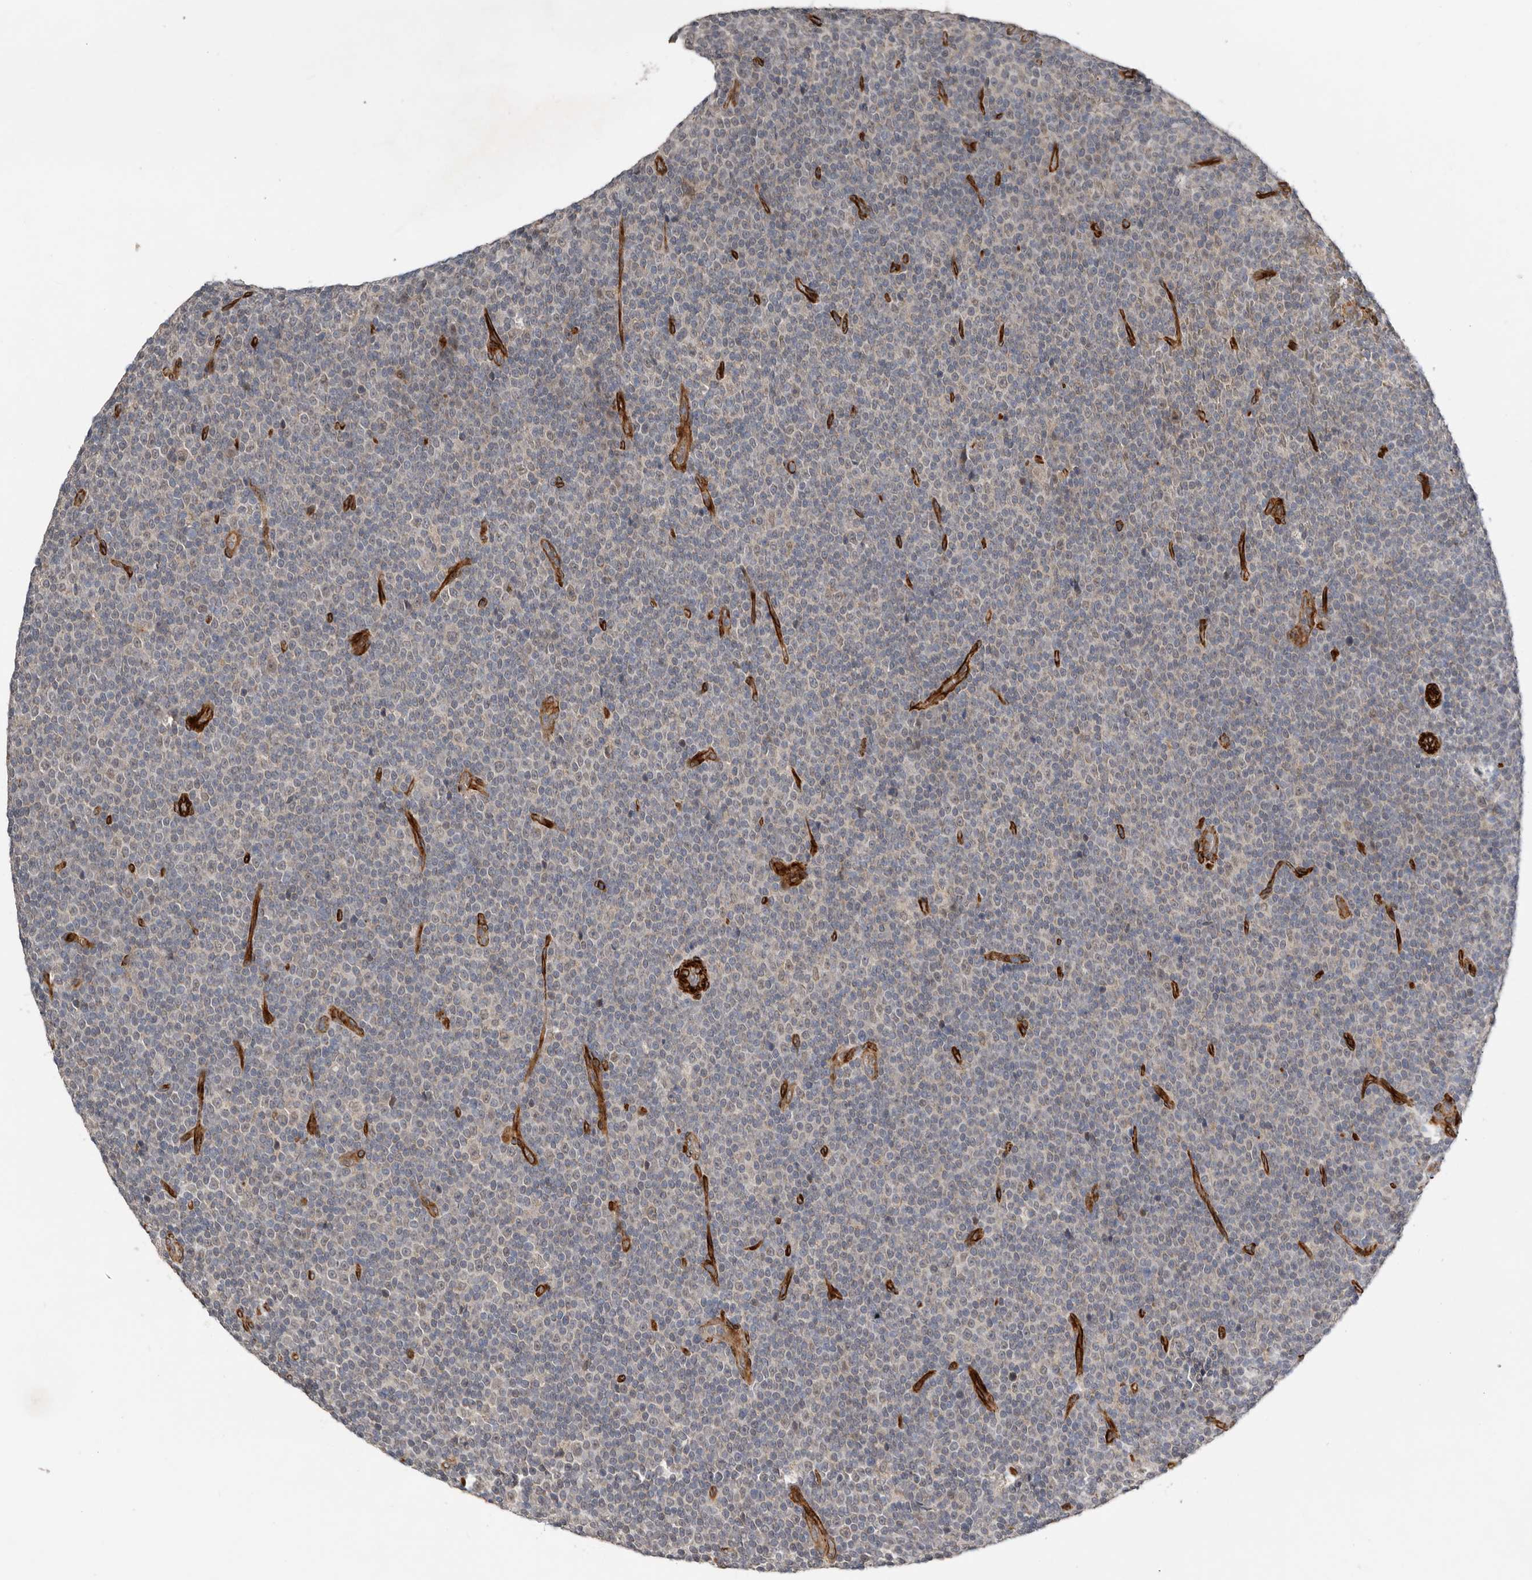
{"staining": {"intensity": "weak", "quantity": "<25%", "location": "cytoplasmic/membranous"}, "tissue": "lymphoma", "cell_type": "Tumor cells", "image_type": "cancer", "snomed": [{"axis": "morphology", "description": "Malignant lymphoma, non-Hodgkin's type, Low grade"}, {"axis": "topography", "description": "Lymph node"}], "caption": "The immunohistochemistry micrograph has no significant positivity in tumor cells of lymphoma tissue. (DAB (3,3'-diaminobenzidine) immunohistochemistry (IHC) with hematoxylin counter stain).", "gene": "RANBP17", "patient": {"sex": "female", "age": 67}}